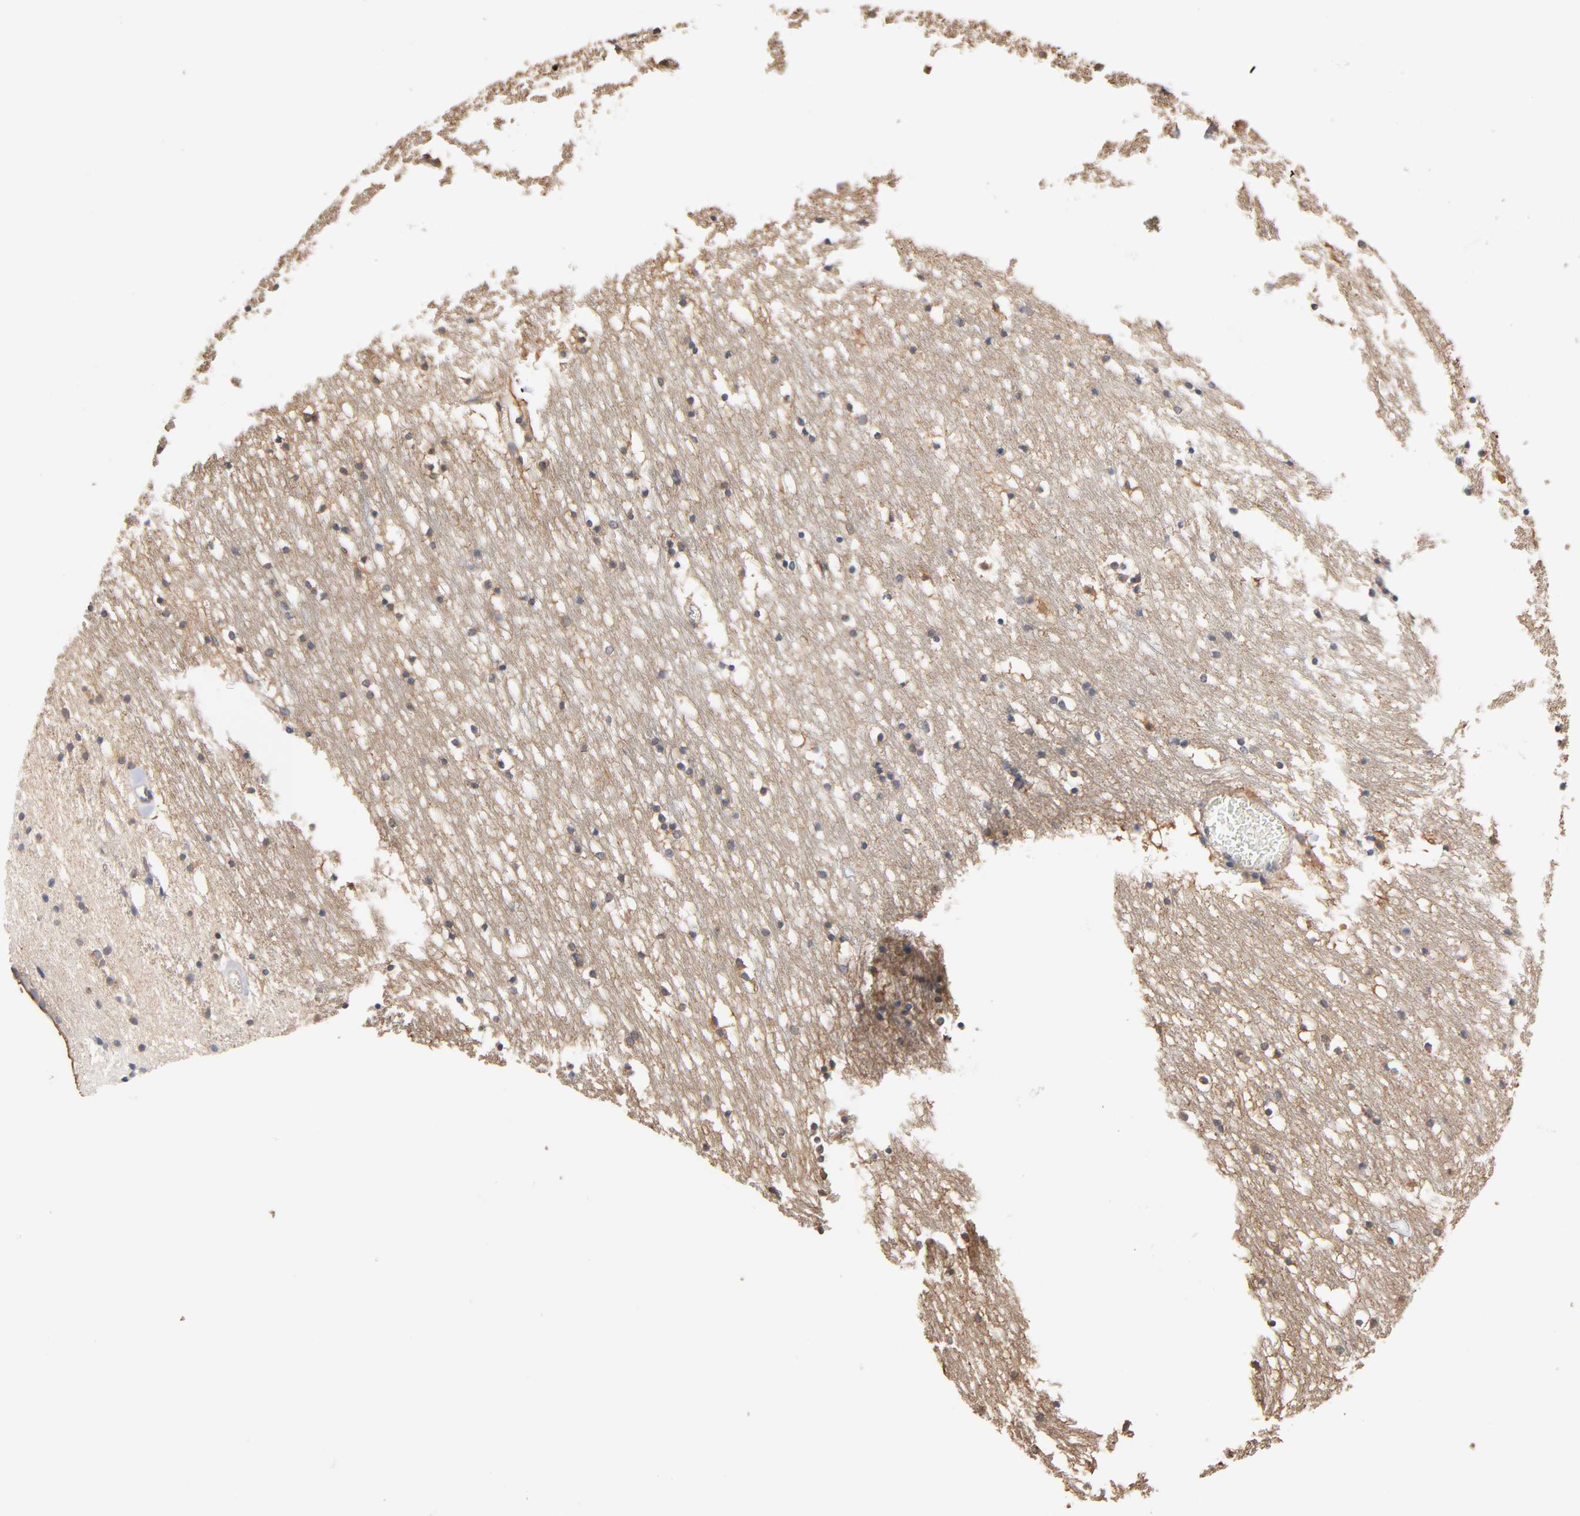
{"staining": {"intensity": "negative", "quantity": "none", "location": "none"}, "tissue": "caudate", "cell_type": "Glial cells", "image_type": "normal", "snomed": [{"axis": "morphology", "description": "Normal tissue, NOS"}, {"axis": "topography", "description": "Lateral ventricle wall"}], "caption": "A high-resolution micrograph shows immunohistochemistry staining of normal caudate, which displays no significant expression in glial cells.", "gene": "ALDOA", "patient": {"sex": "male", "age": 45}}